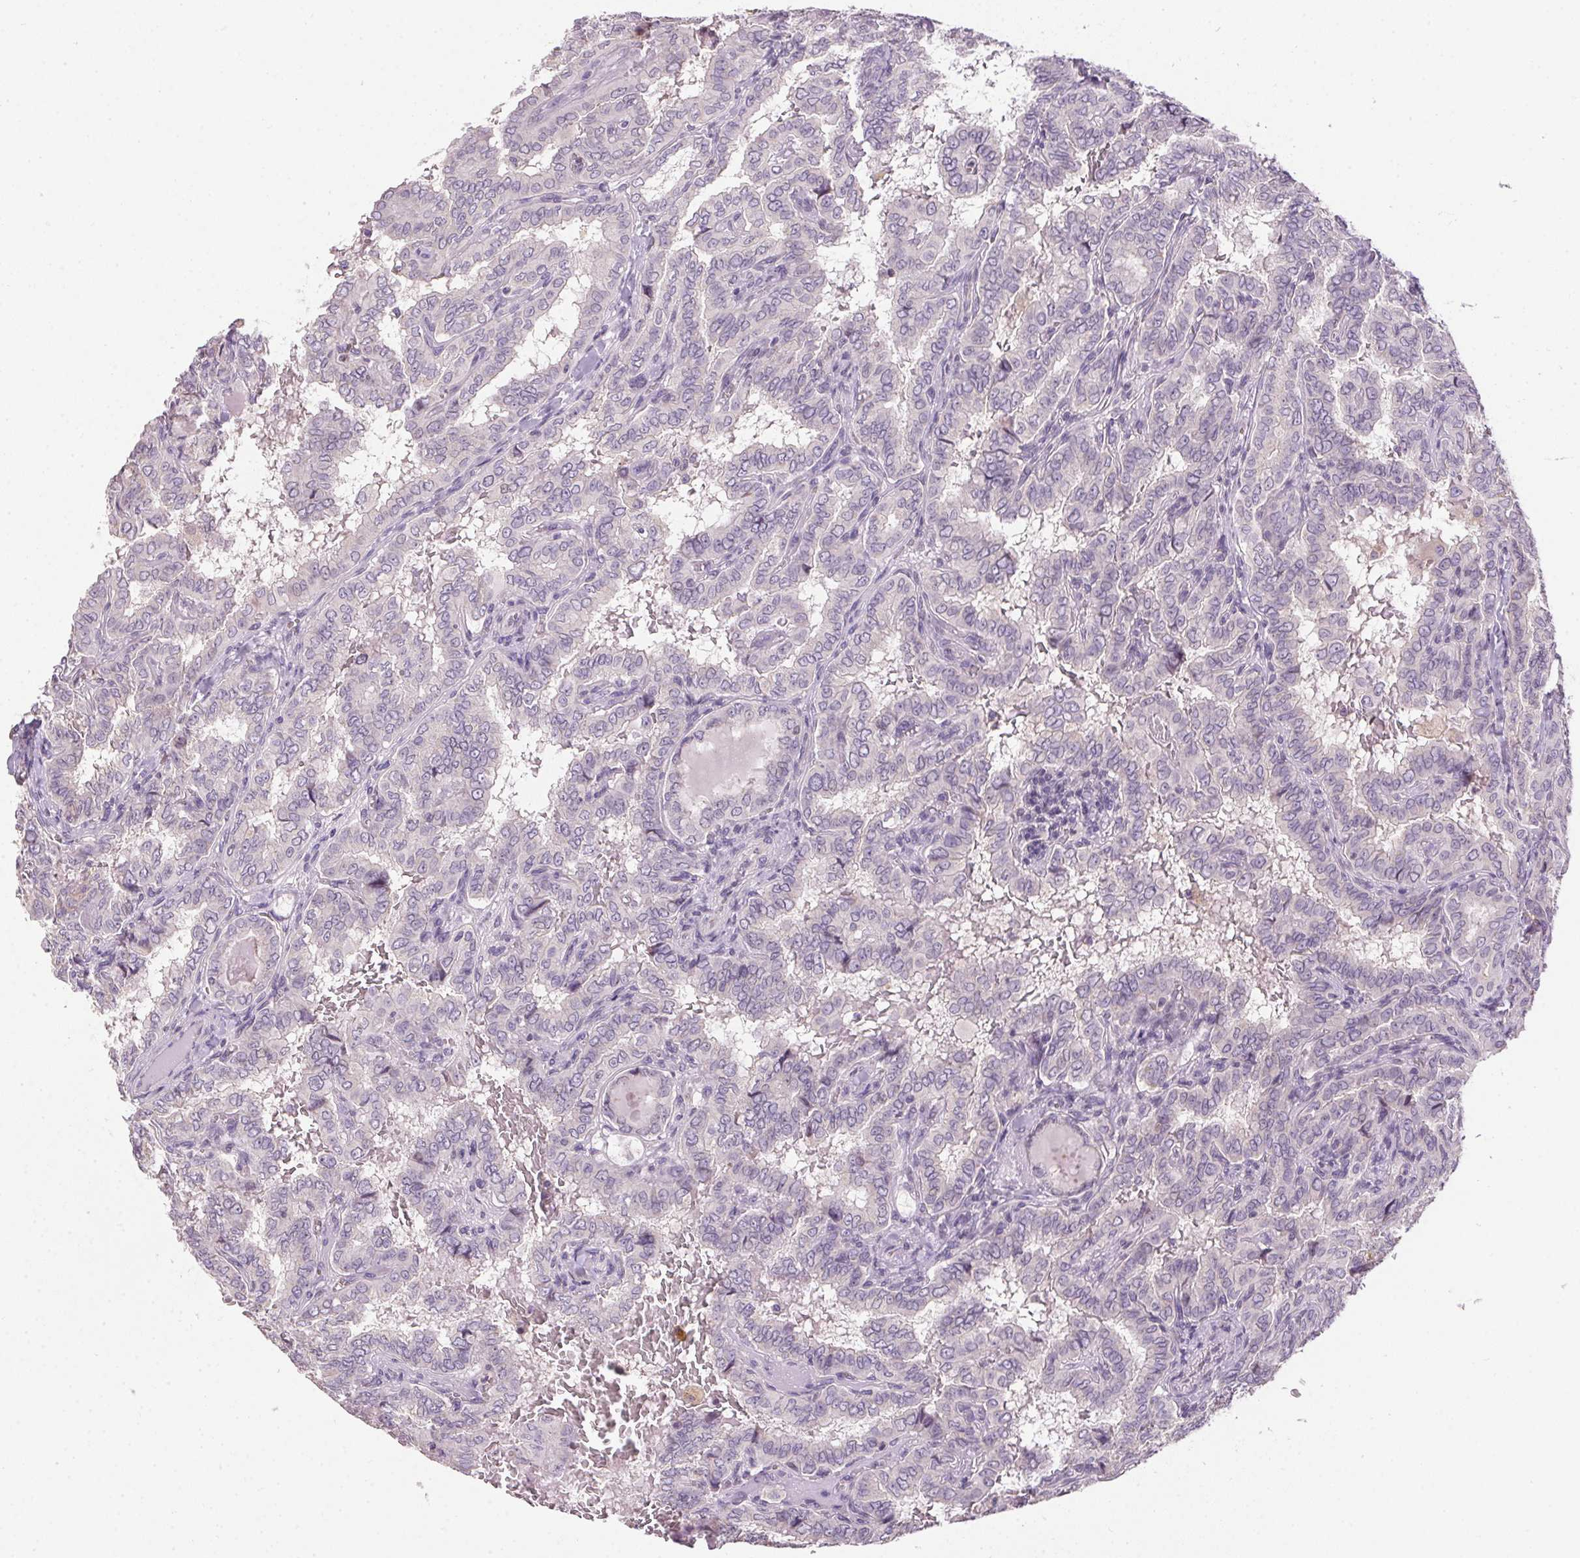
{"staining": {"intensity": "negative", "quantity": "none", "location": "none"}, "tissue": "thyroid cancer", "cell_type": "Tumor cells", "image_type": "cancer", "snomed": [{"axis": "morphology", "description": "Papillary adenocarcinoma, NOS"}, {"axis": "topography", "description": "Thyroid gland"}], "caption": "A histopathology image of thyroid cancer stained for a protein demonstrates no brown staining in tumor cells.", "gene": "SPACA9", "patient": {"sex": "female", "age": 46}}